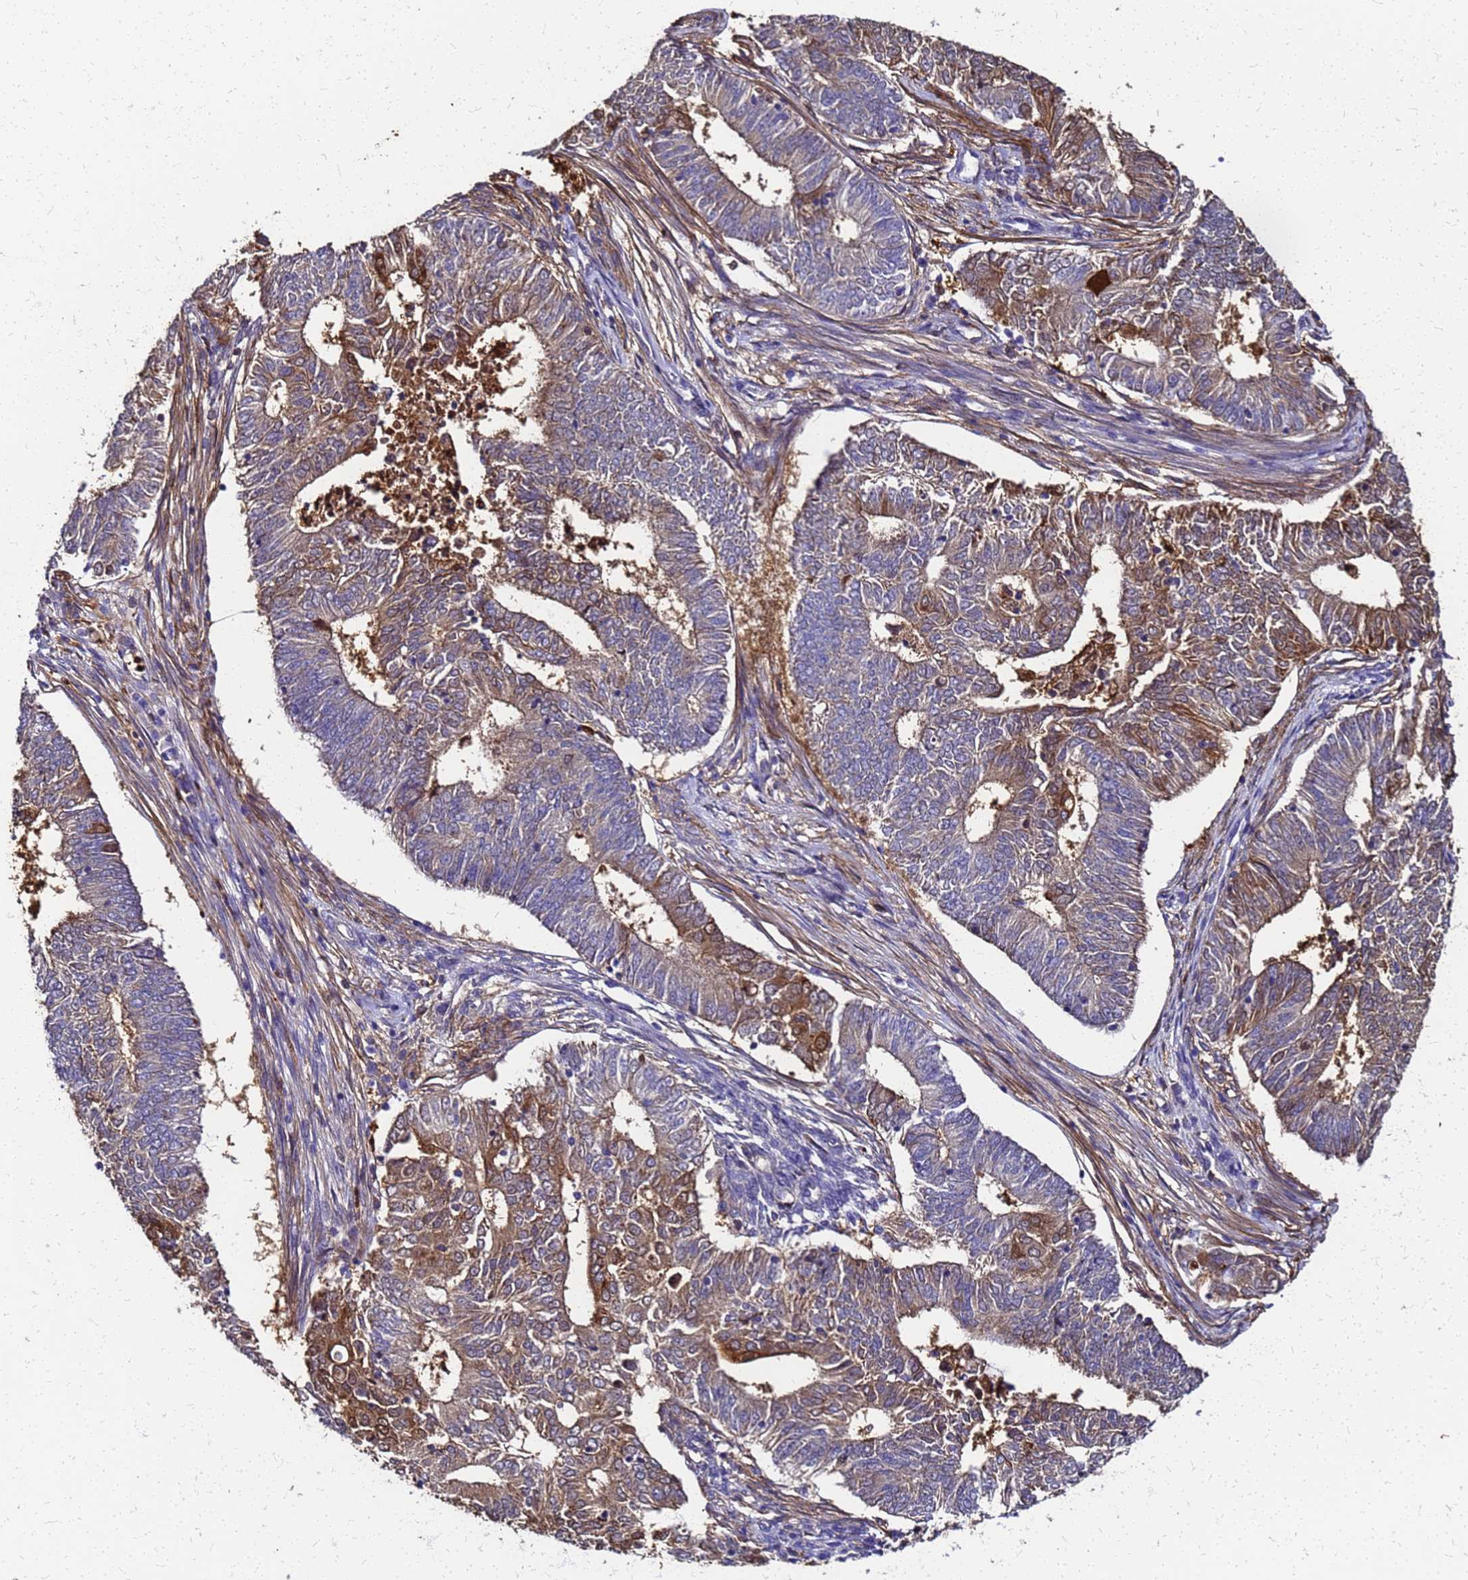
{"staining": {"intensity": "strong", "quantity": "25%-75%", "location": "cytoplasmic/membranous,nuclear"}, "tissue": "endometrial cancer", "cell_type": "Tumor cells", "image_type": "cancer", "snomed": [{"axis": "morphology", "description": "Adenocarcinoma, NOS"}, {"axis": "topography", "description": "Endometrium"}], "caption": "Human adenocarcinoma (endometrial) stained with a brown dye reveals strong cytoplasmic/membranous and nuclear positive staining in about 25%-75% of tumor cells.", "gene": "S100A11", "patient": {"sex": "female", "age": 62}}